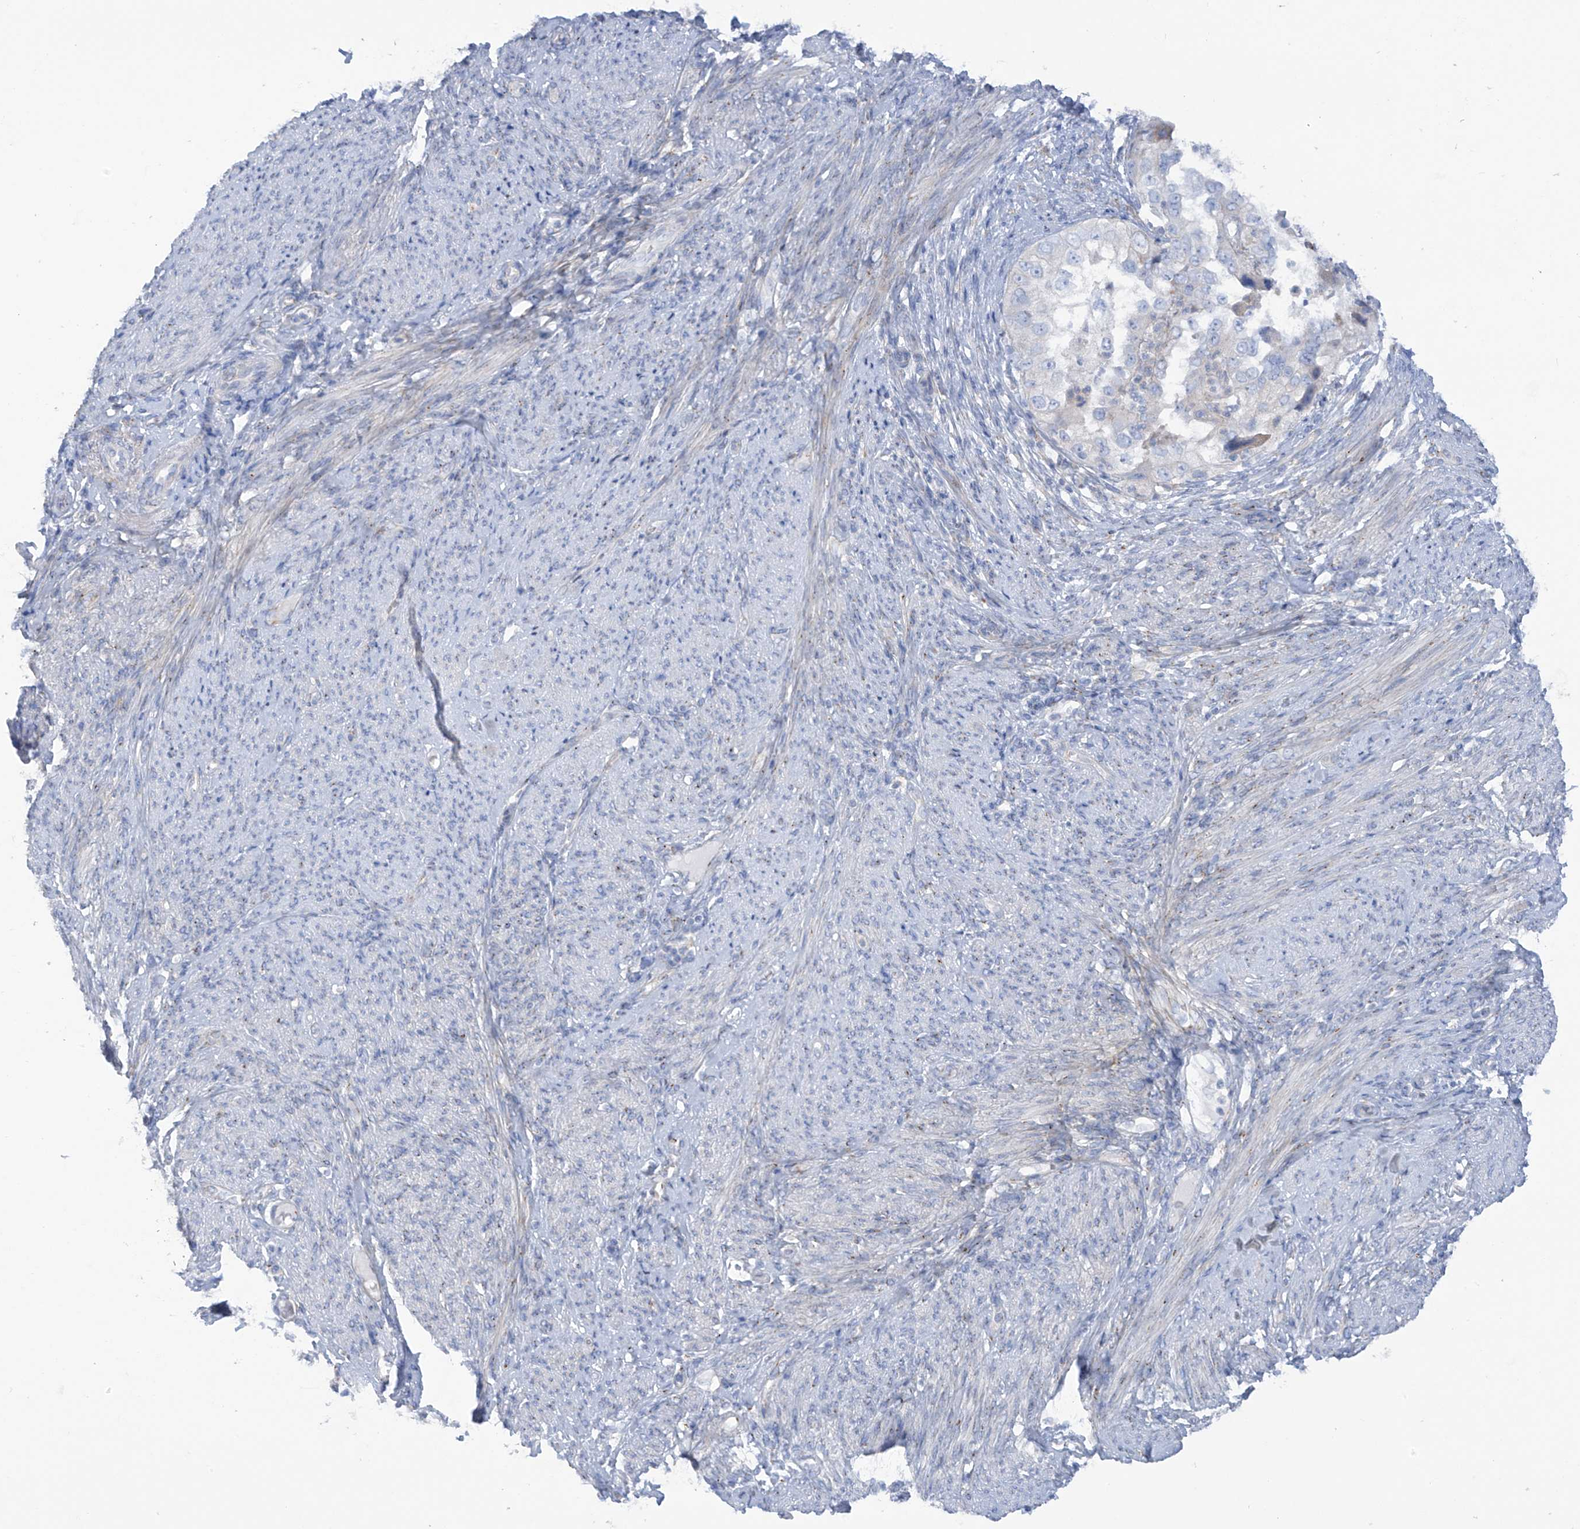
{"staining": {"intensity": "negative", "quantity": "none", "location": "none"}, "tissue": "endometrial cancer", "cell_type": "Tumor cells", "image_type": "cancer", "snomed": [{"axis": "morphology", "description": "Adenocarcinoma, NOS"}, {"axis": "topography", "description": "Endometrium"}], "caption": "Immunohistochemistry (IHC) of human adenocarcinoma (endometrial) displays no staining in tumor cells. The staining was performed using DAB (3,3'-diaminobenzidine) to visualize the protein expression in brown, while the nuclei were stained in blue with hematoxylin (Magnification: 20x).", "gene": "TRMT2B", "patient": {"sex": "female", "age": 85}}